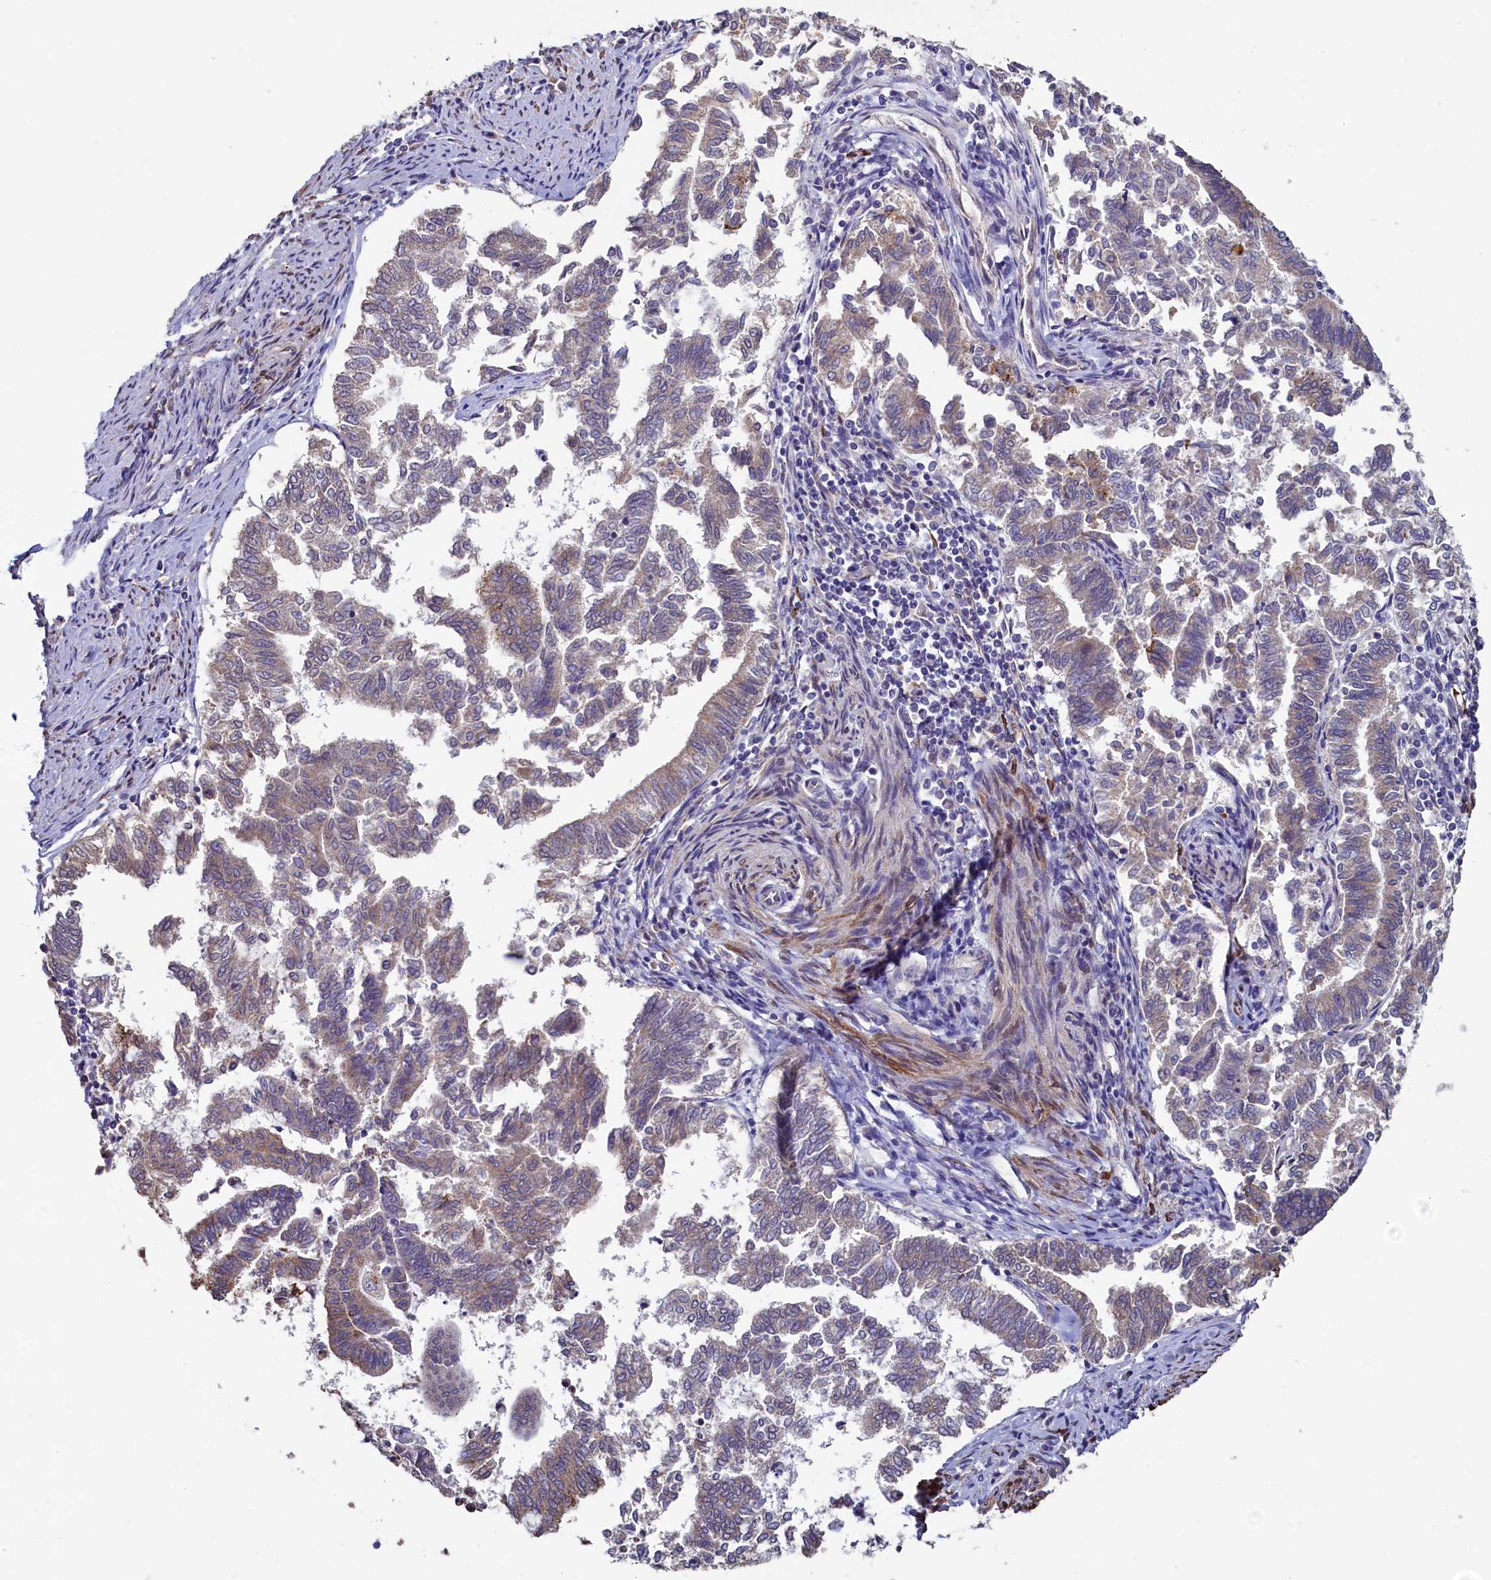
{"staining": {"intensity": "weak", "quantity": "25%-75%", "location": "cytoplasmic/membranous"}, "tissue": "endometrial cancer", "cell_type": "Tumor cells", "image_type": "cancer", "snomed": [{"axis": "morphology", "description": "Adenocarcinoma, NOS"}, {"axis": "topography", "description": "Endometrium"}], "caption": "A histopathology image of human adenocarcinoma (endometrial) stained for a protein exhibits weak cytoplasmic/membranous brown staining in tumor cells.", "gene": "SPATA2L", "patient": {"sex": "female", "age": 79}}